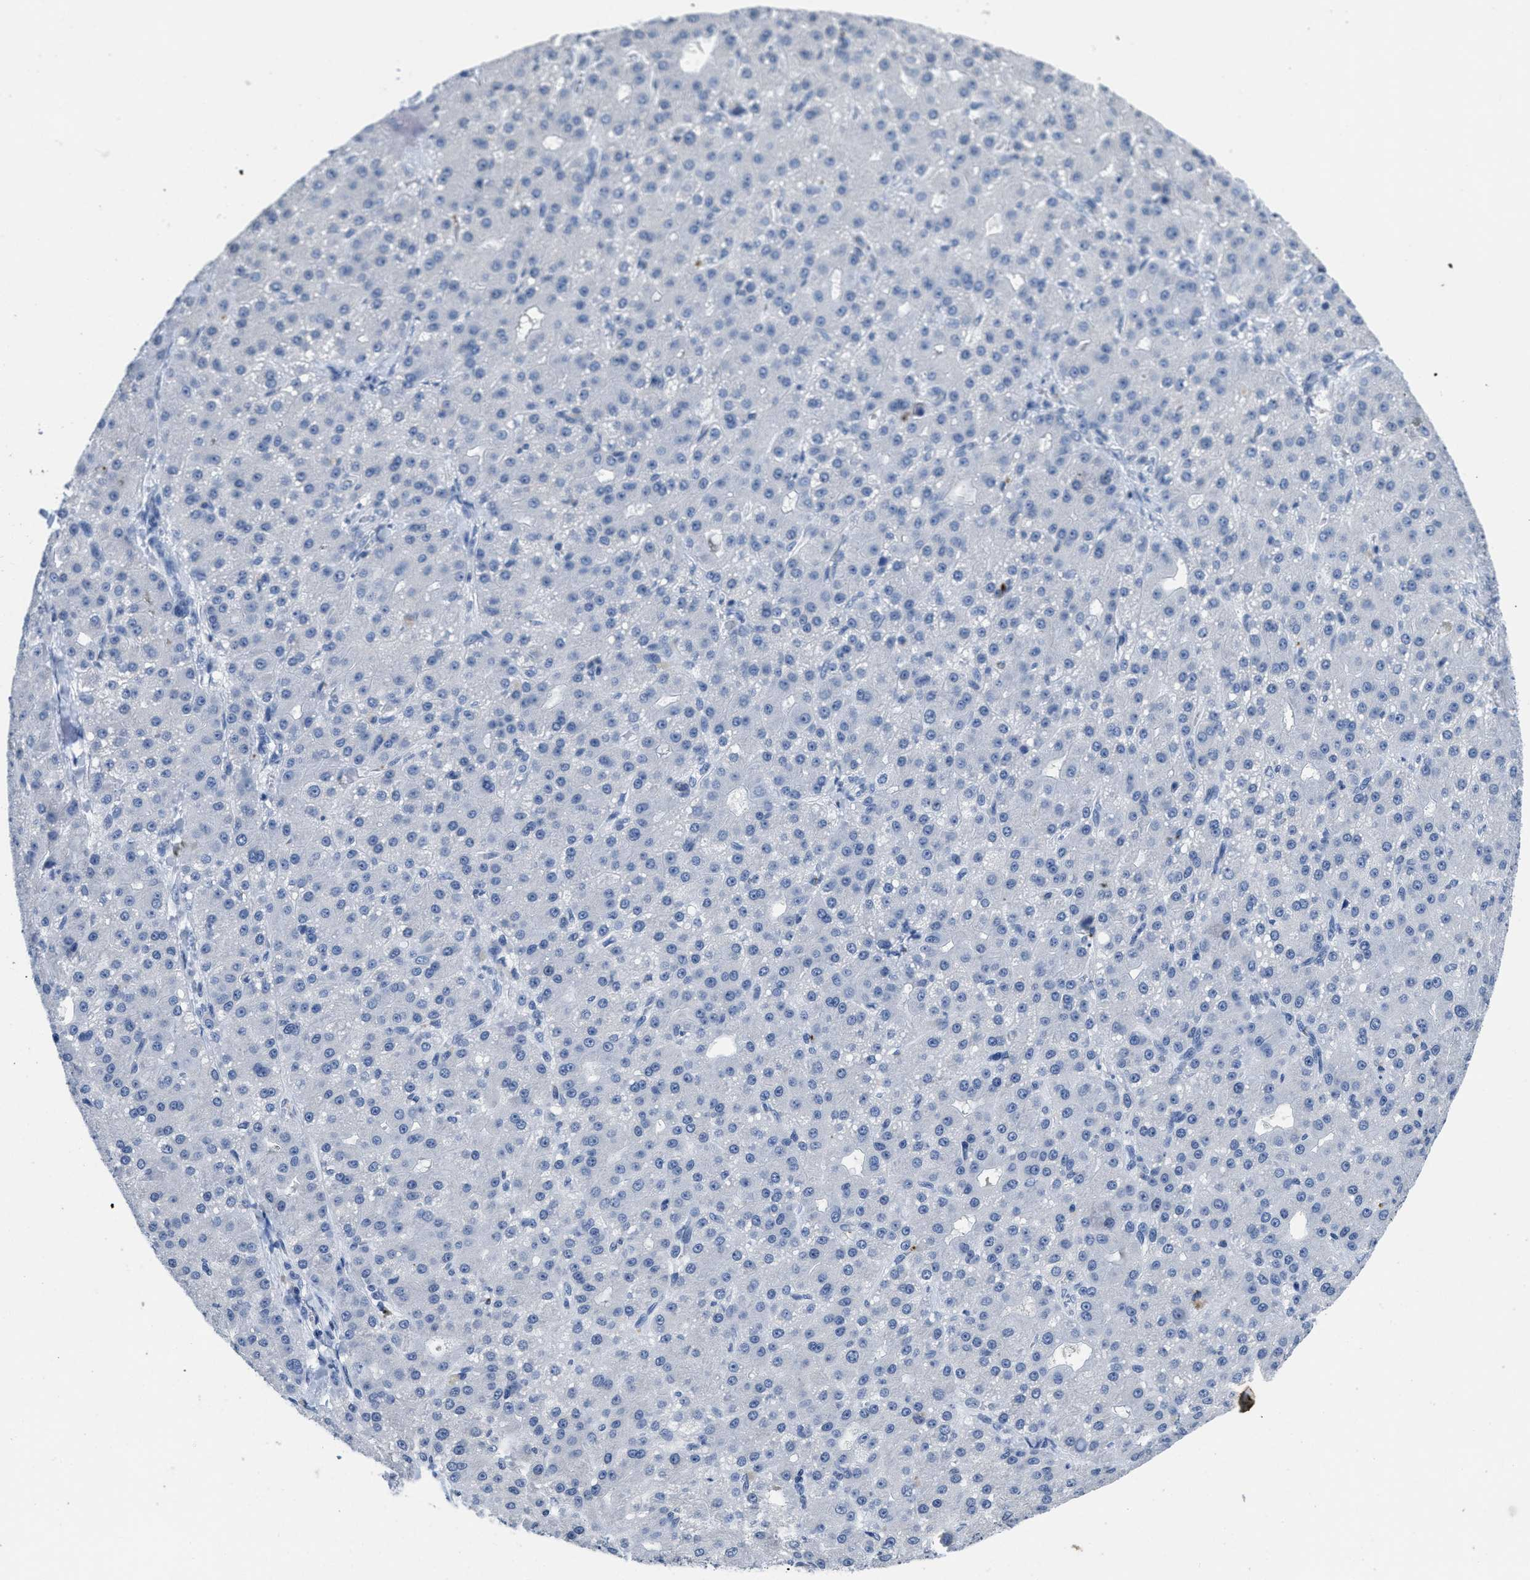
{"staining": {"intensity": "negative", "quantity": "none", "location": "none"}, "tissue": "liver cancer", "cell_type": "Tumor cells", "image_type": "cancer", "snomed": [{"axis": "morphology", "description": "Carcinoma, Hepatocellular, NOS"}, {"axis": "topography", "description": "Liver"}], "caption": "The immunohistochemistry image has no significant expression in tumor cells of liver cancer tissue.", "gene": "ITGA2B", "patient": {"sex": "male", "age": 67}}